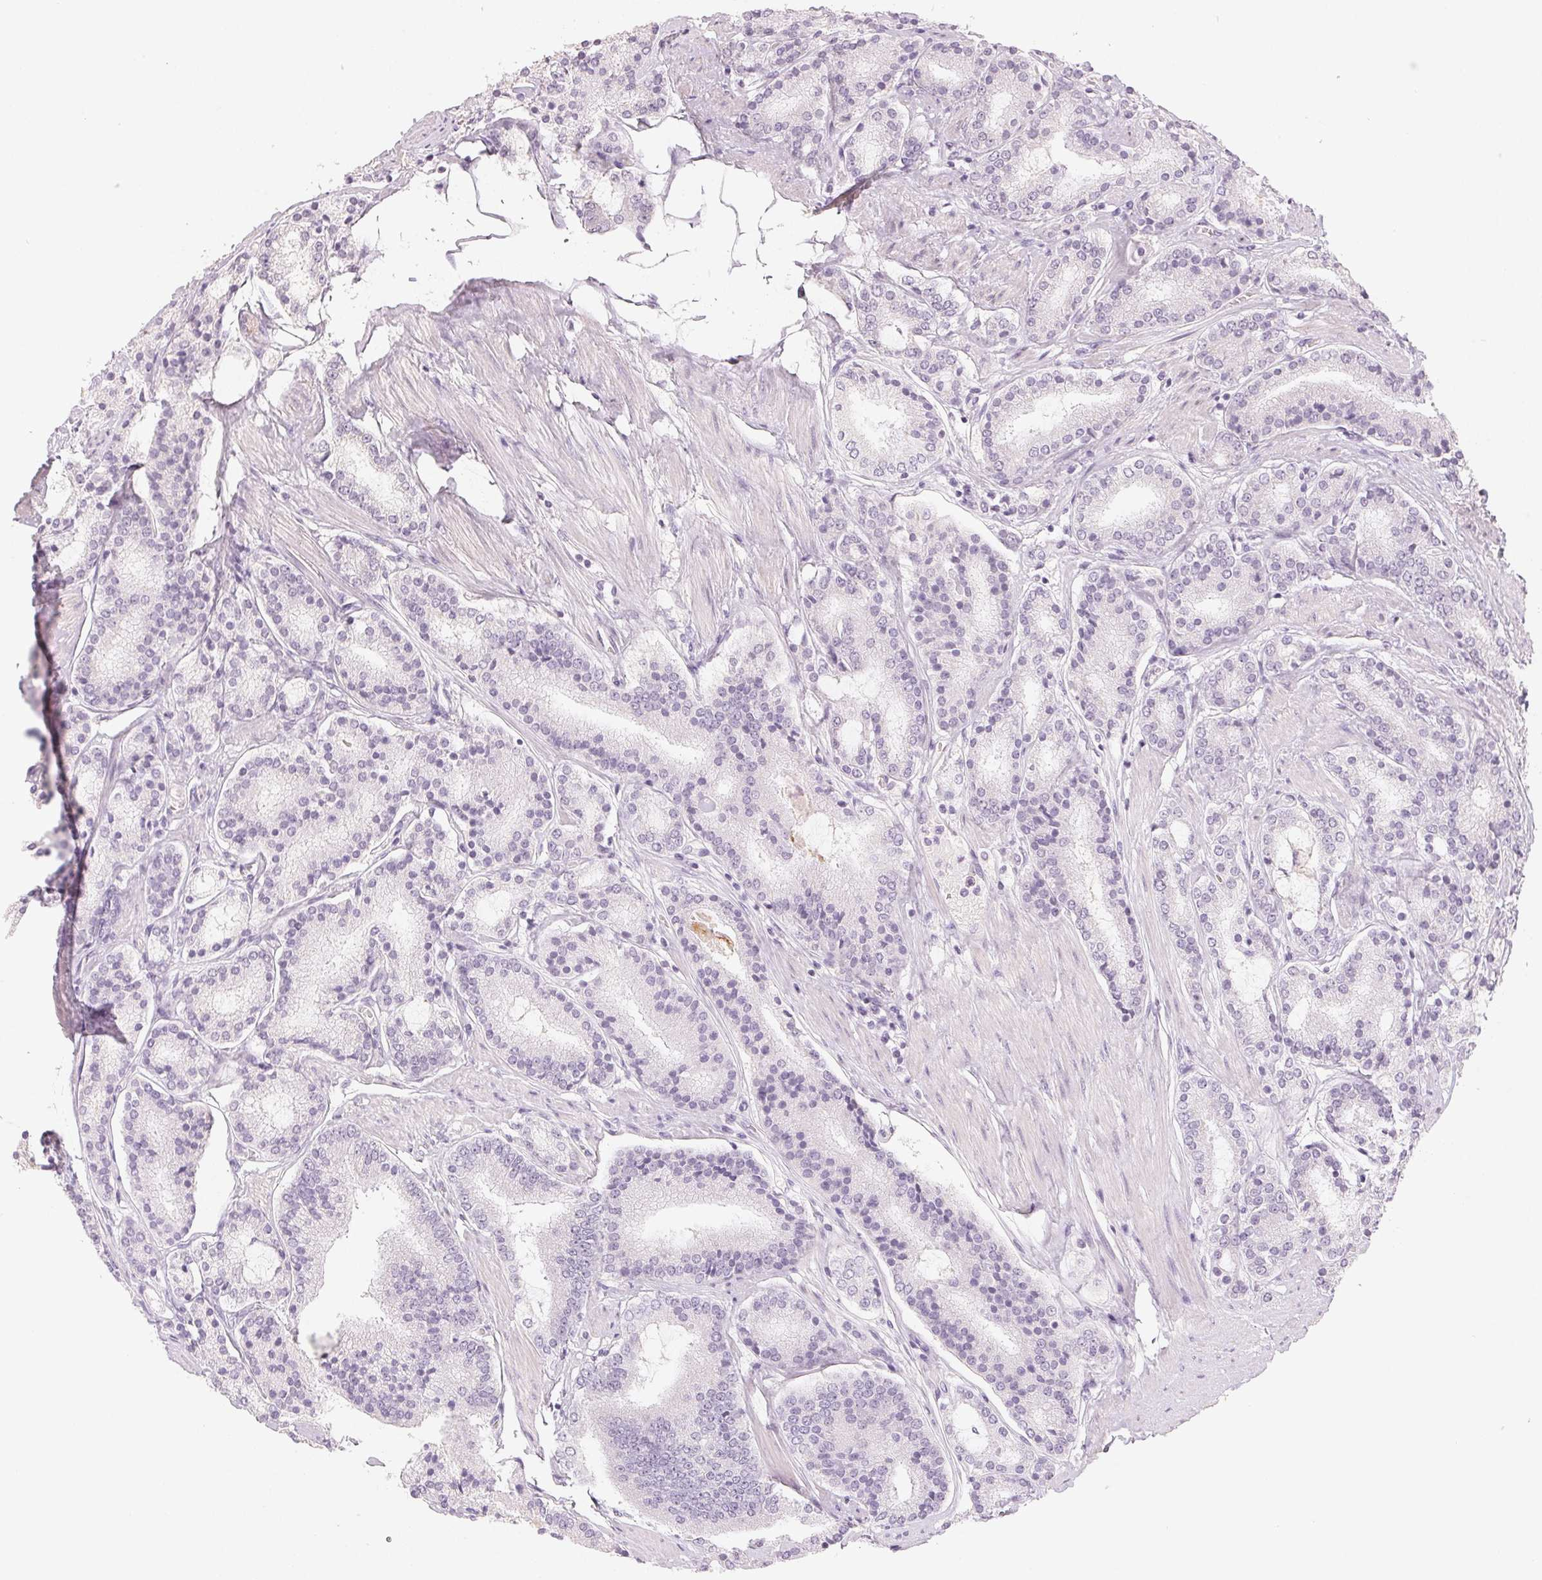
{"staining": {"intensity": "negative", "quantity": "none", "location": "none"}, "tissue": "prostate cancer", "cell_type": "Tumor cells", "image_type": "cancer", "snomed": [{"axis": "morphology", "description": "Adenocarcinoma, High grade"}, {"axis": "topography", "description": "Prostate"}], "caption": "Immunohistochemistry (IHC) of prostate cancer (adenocarcinoma (high-grade)) reveals no staining in tumor cells.", "gene": "LVRN", "patient": {"sex": "male", "age": 63}}